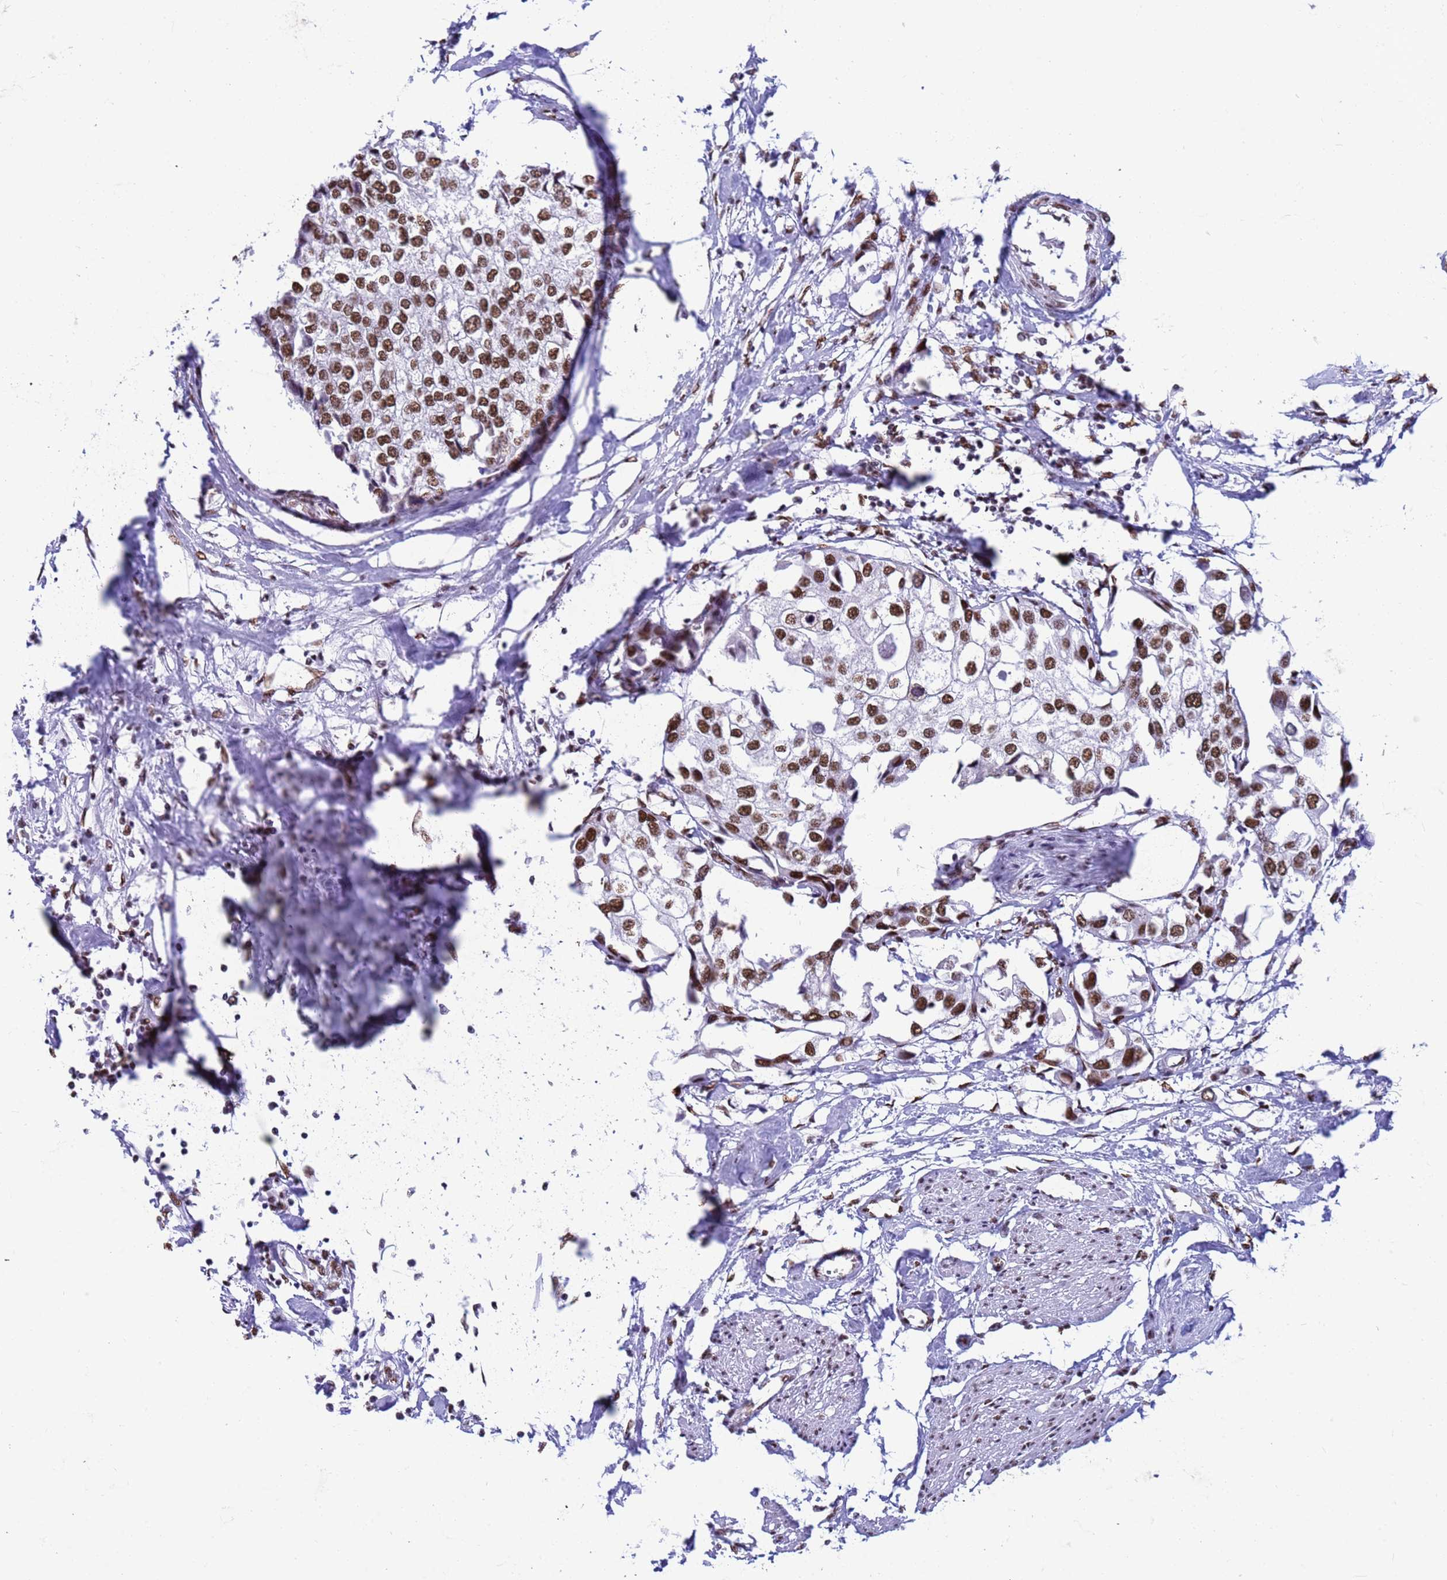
{"staining": {"intensity": "strong", "quantity": ">75%", "location": "nuclear"}, "tissue": "urothelial cancer", "cell_type": "Tumor cells", "image_type": "cancer", "snomed": [{"axis": "morphology", "description": "Urothelial carcinoma, High grade"}, {"axis": "topography", "description": "Urinary bladder"}], "caption": "A histopathology image of urothelial carcinoma (high-grade) stained for a protein demonstrates strong nuclear brown staining in tumor cells. (DAB IHC, brown staining for protein, blue staining for nuclei).", "gene": "FAM170B", "patient": {"sex": "male", "age": 64}}